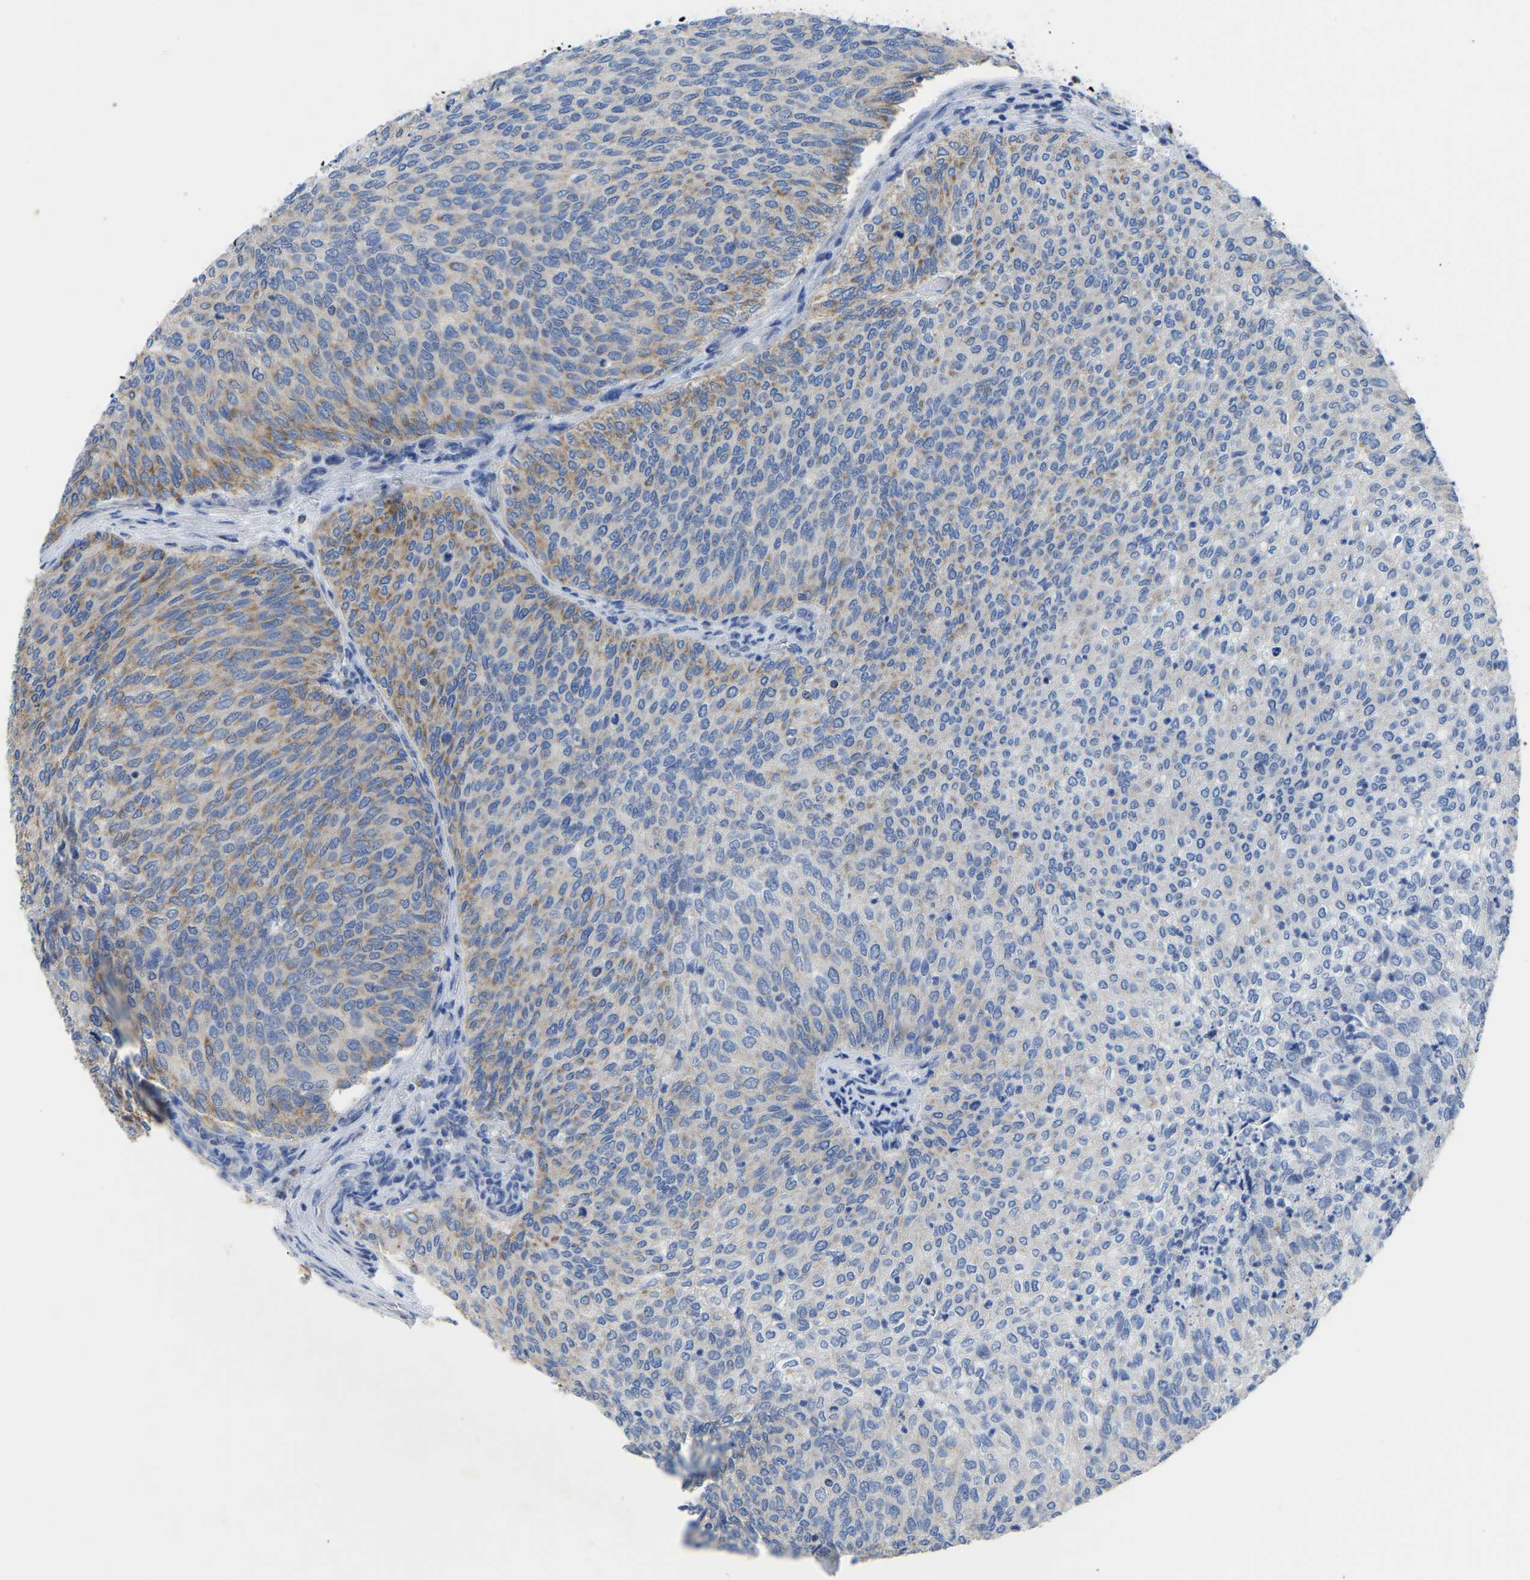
{"staining": {"intensity": "moderate", "quantity": "<25%", "location": "cytoplasmic/membranous"}, "tissue": "urothelial cancer", "cell_type": "Tumor cells", "image_type": "cancer", "snomed": [{"axis": "morphology", "description": "Urothelial carcinoma, Low grade"}, {"axis": "topography", "description": "Urinary bladder"}], "caption": "Immunohistochemistry micrograph of human low-grade urothelial carcinoma stained for a protein (brown), which shows low levels of moderate cytoplasmic/membranous positivity in about <25% of tumor cells.", "gene": "ETFA", "patient": {"sex": "female", "age": 79}}